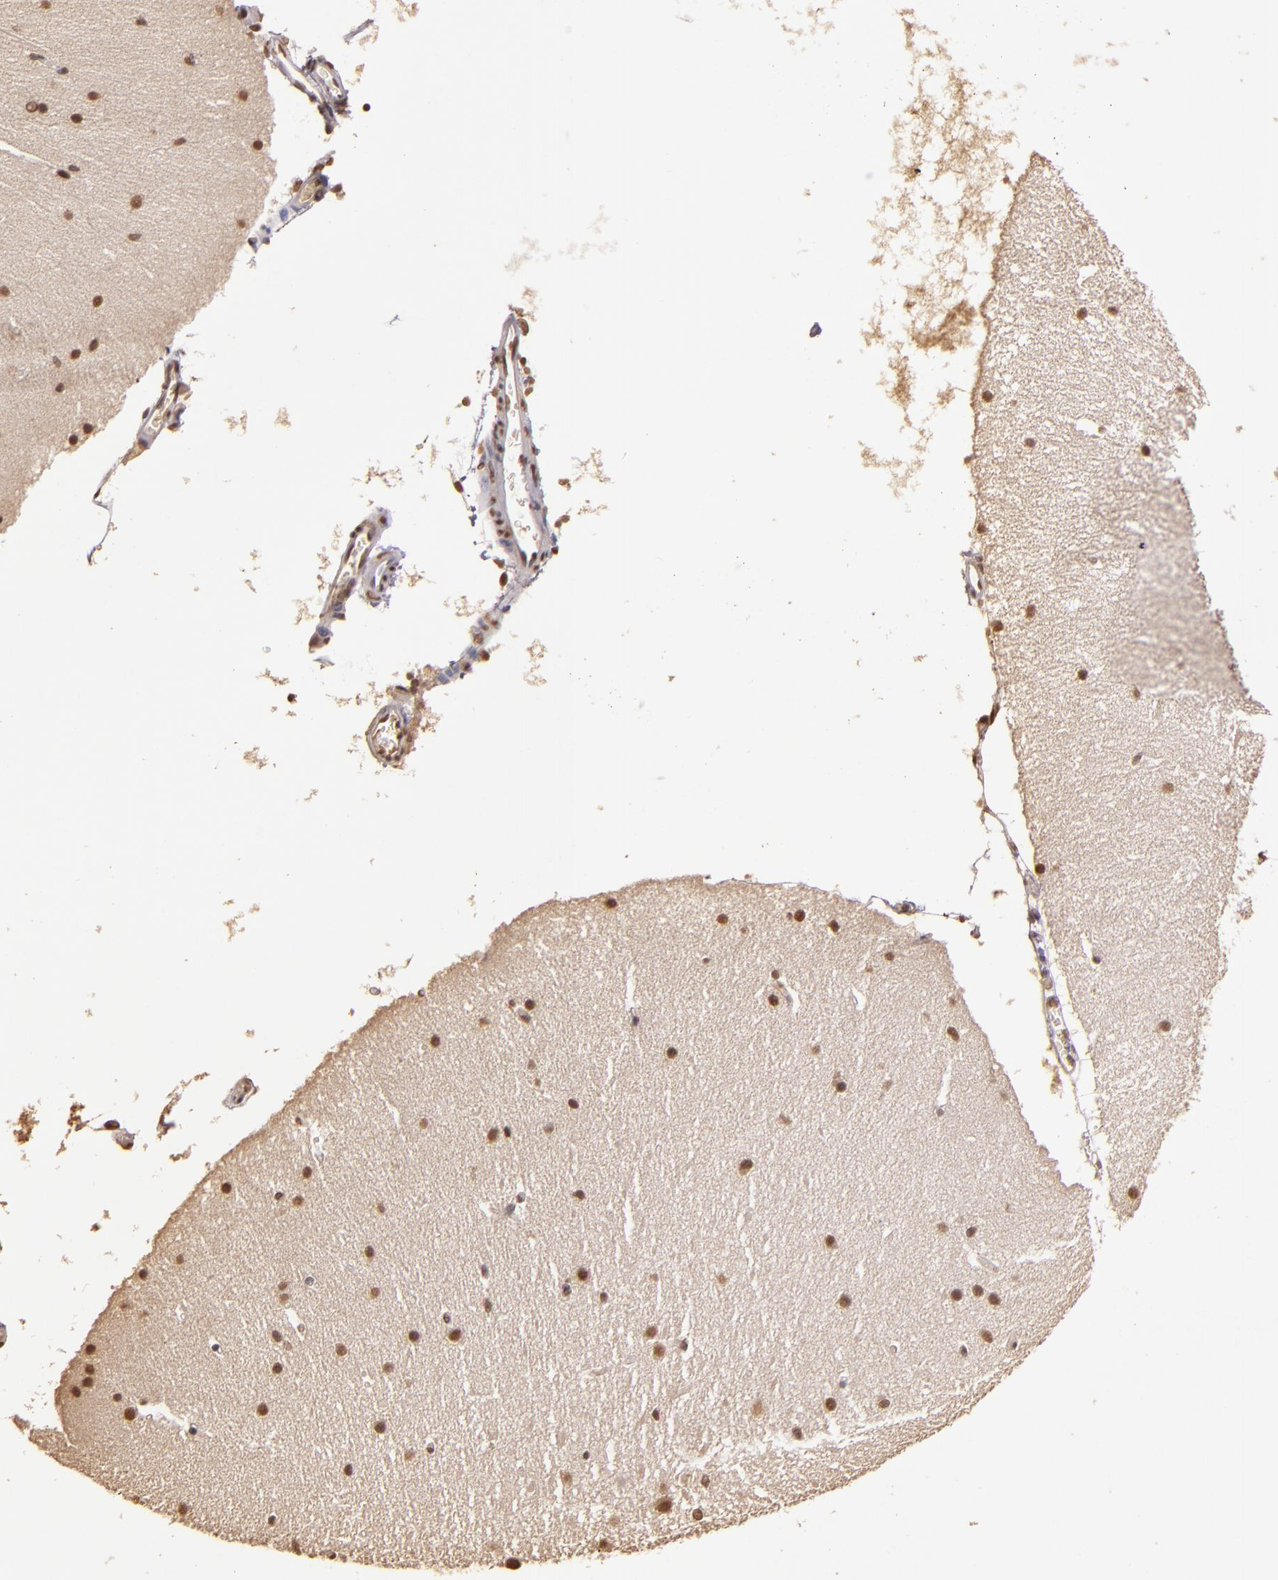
{"staining": {"intensity": "weak", "quantity": ">75%", "location": "cytoplasmic/membranous"}, "tissue": "cerebellum", "cell_type": "Cells in granular layer", "image_type": "normal", "snomed": [{"axis": "morphology", "description": "Normal tissue, NOS"}, {"axis": "topography", "description": "Cerebellum"}], "caption": "Brown immunohistochemical staining in unremarkable cerebellum displays weak cytoplasmic/membranous expression in approximately >75% of cells in granular layer.", "gene": "CUL1", "patient": {"sex": "female", "age": 54}}